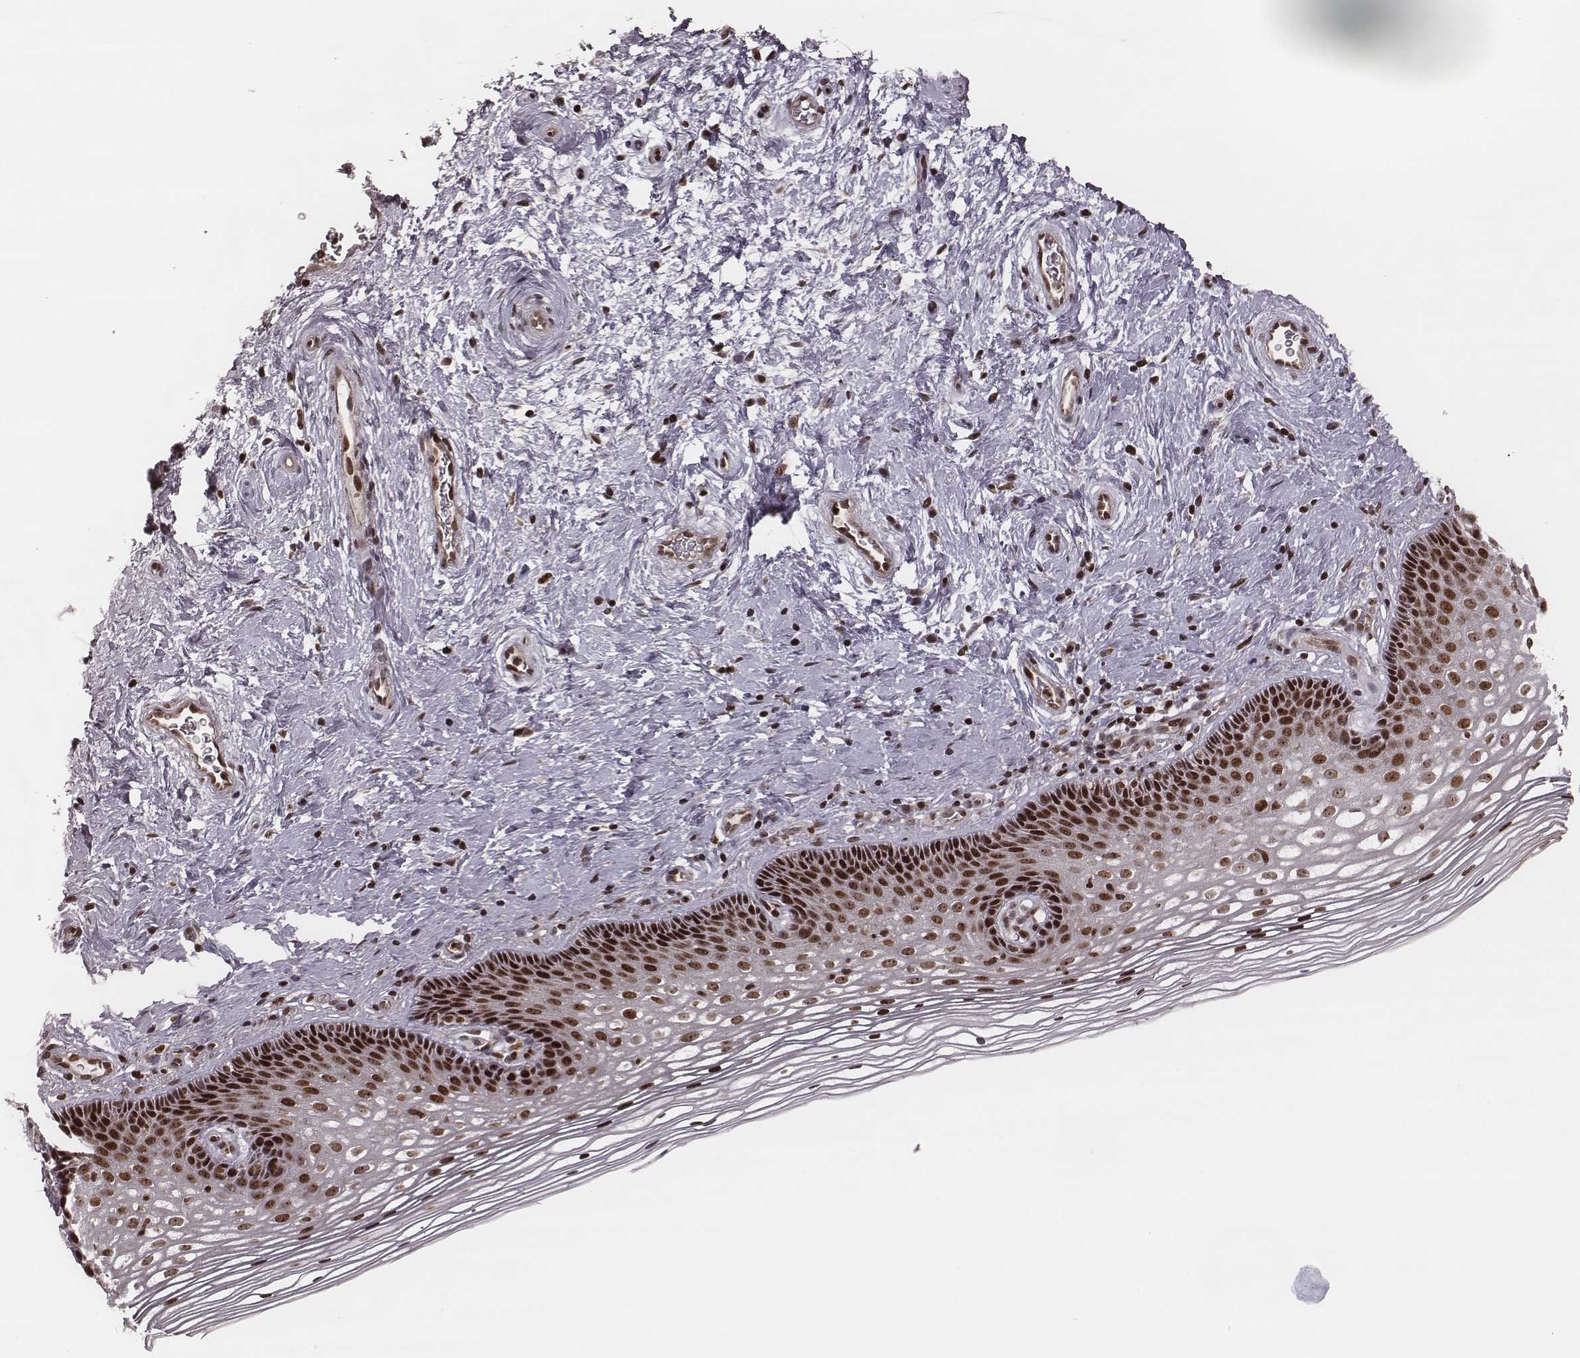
{"staining": {"intensity": "strong", "quantity": ">75%", "location": "nuclear"}, "tissue": "cervix", "cell_type": "Glandular cells", "image_type": "normal", "snomed": [{"axis": "morphology", "description": "Normal tissue, NOS"}, {"axis": "topography", "description": "Cervix"}], "caption": "A high-resolution image shows immunohistochemistry staining of benign cervix, which demonstrates strong nuclear staining in about >75% of glandular cells. (brown staining indicates protein expression, while blue staining denotes nuclei).", "gene": "VRK3", "patient": {"sex": "female", "age": 34}}